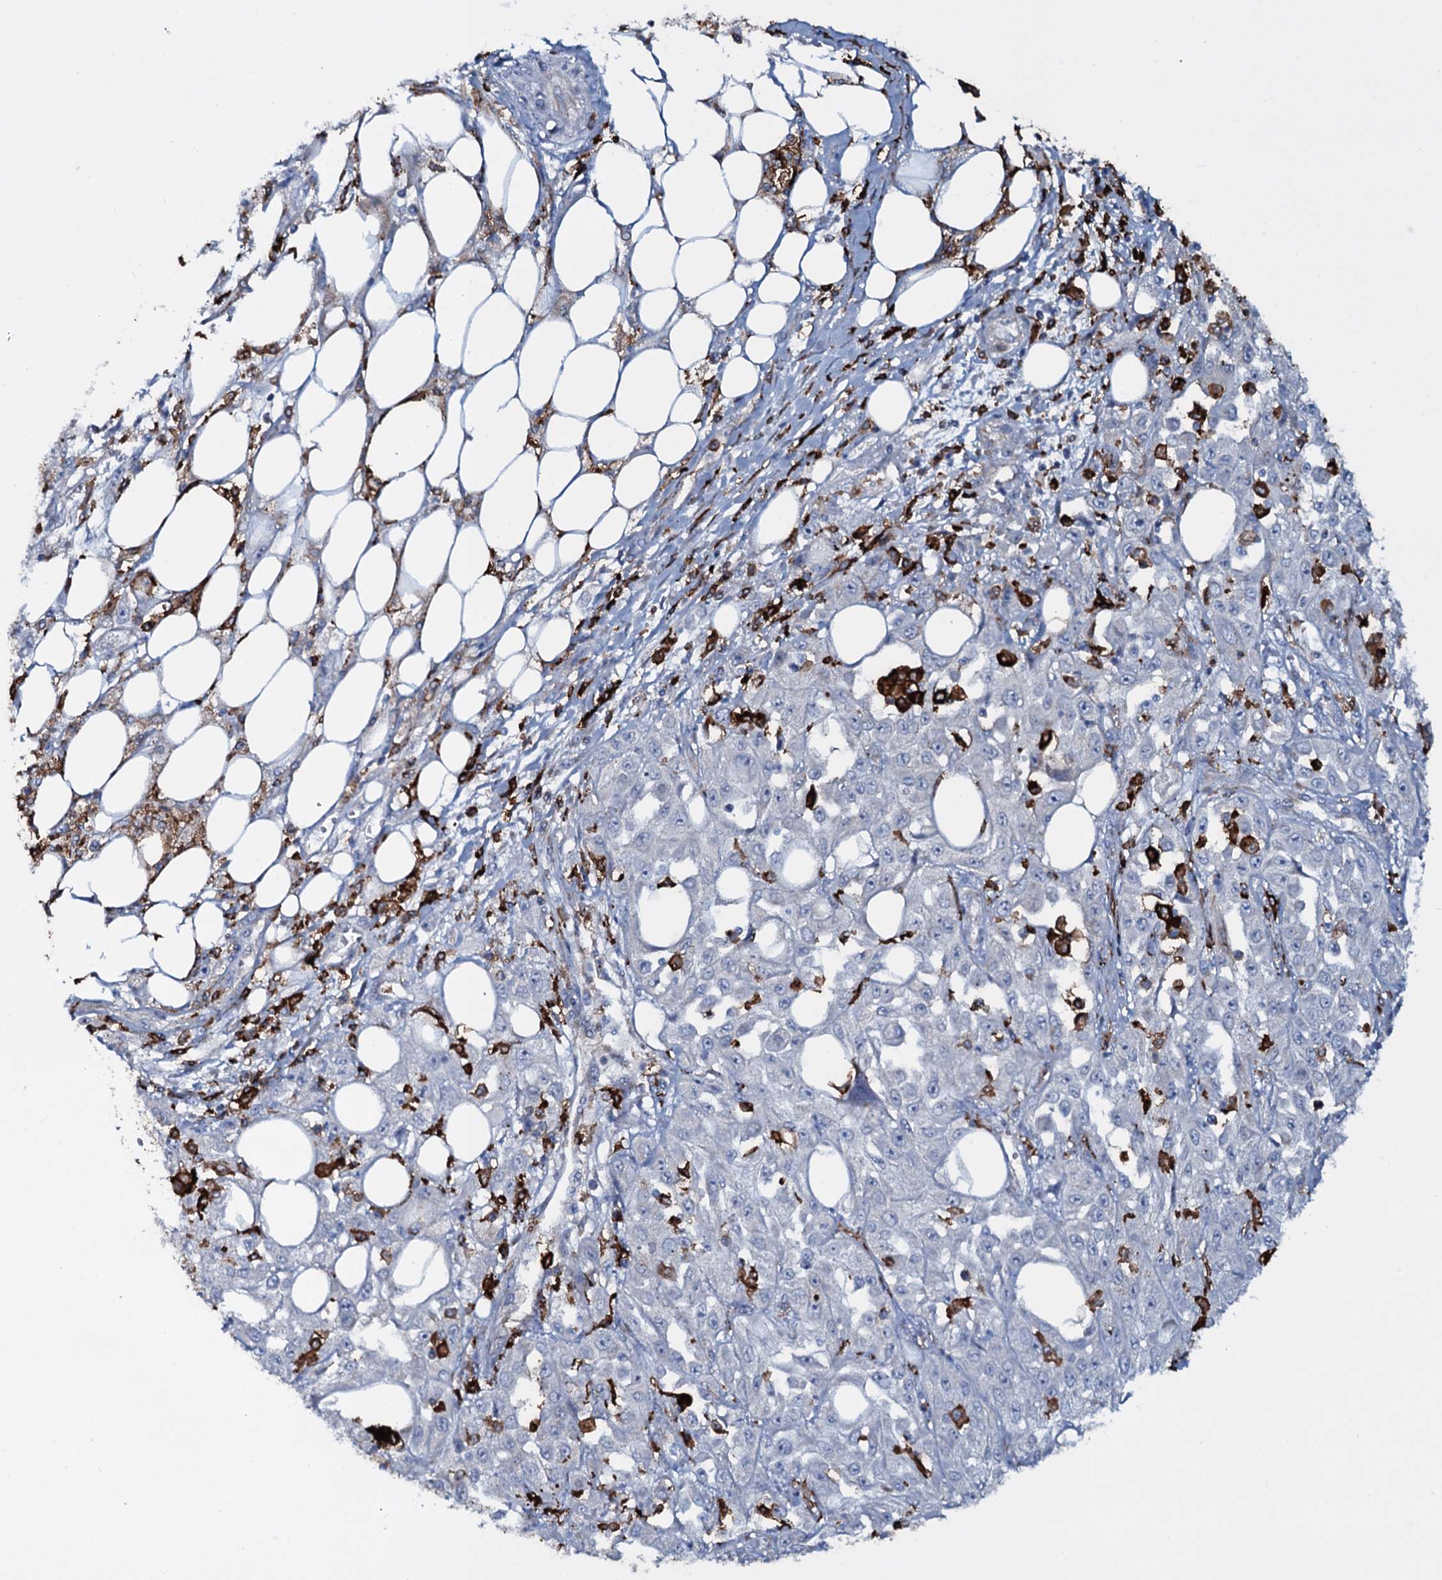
{"staining": {"intensity": "negative", "quantity": "none", "location": "none"}, "tissue": "skin cancer", "cell_type": "Tumor cells", "image_type": "cancer", "snomed": [{"axis": "morphology", "description": "Squamous cell carcinoma, NOS"}, {"axis": "morphology", "description": "Squamous cell carcinoma, metastatic, NOS"}, {"axis": "topography", "description": "Skin"}, {"axis": "topography", "description": "Lymph node"}], "caption": "Image shows no significant protein staining in tumor cells of skin cancer.", "gene": "OSBPL2", "patient": {"sex": "male", "age": 75}}